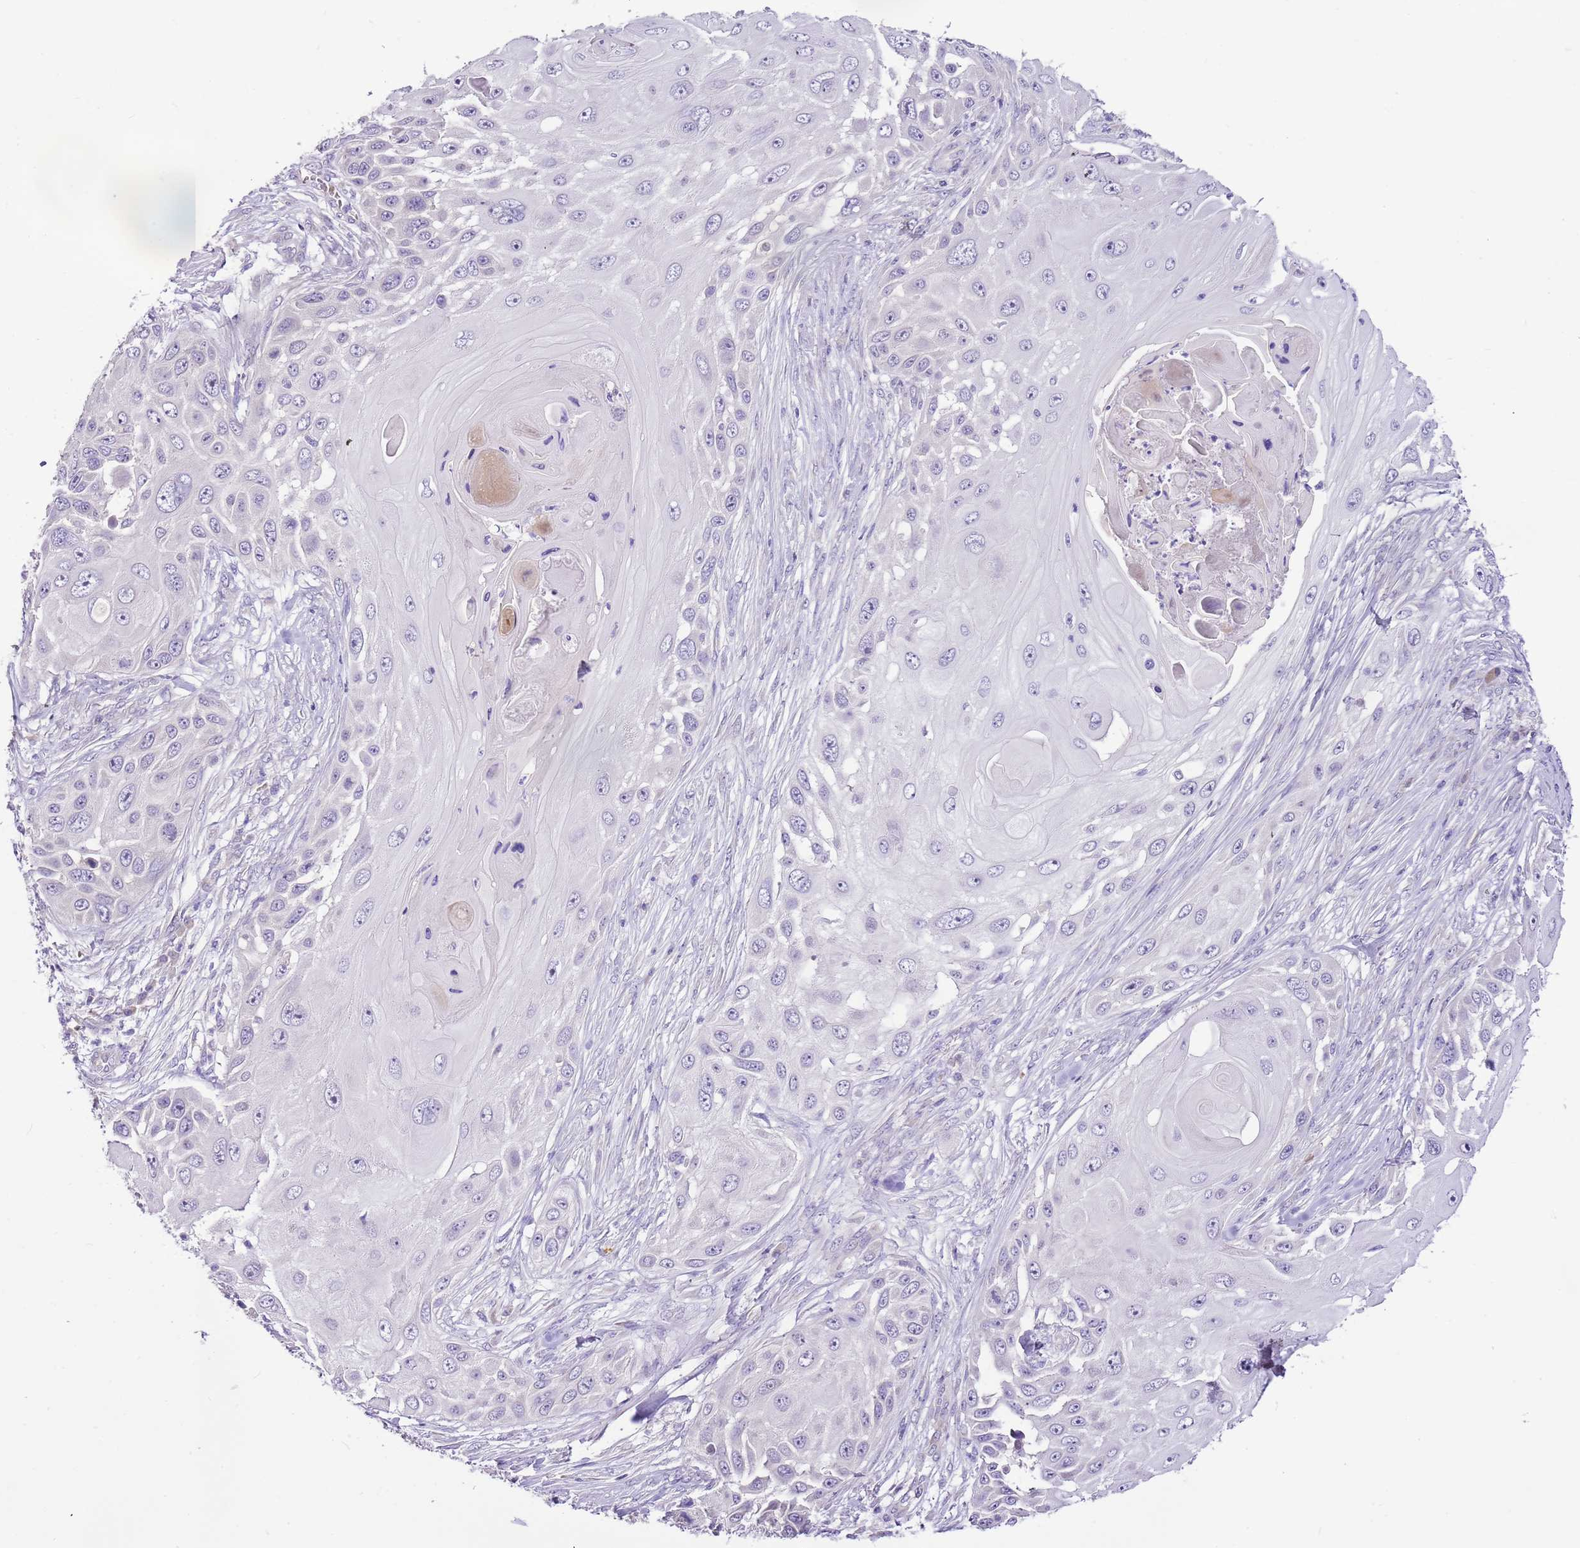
{"staining": {"intensity": "negative", "quantity": "none", "location": "none"}, "tissue": "skin cancer", "cell_type": "Tumor cells", "image_type": "cancer", "snomed": [{"axis": "morphology", "description": "Squamous cell carcinoma, NOS"}, {"axis": "topography", "description": "Skin"}], "caption": "Image shows no protein positivity in tumor cells of skin cancer (squamous cell carcinoma) tissue.", "gene": "RFK", "patient": {"sex": "female", "age": 44}}